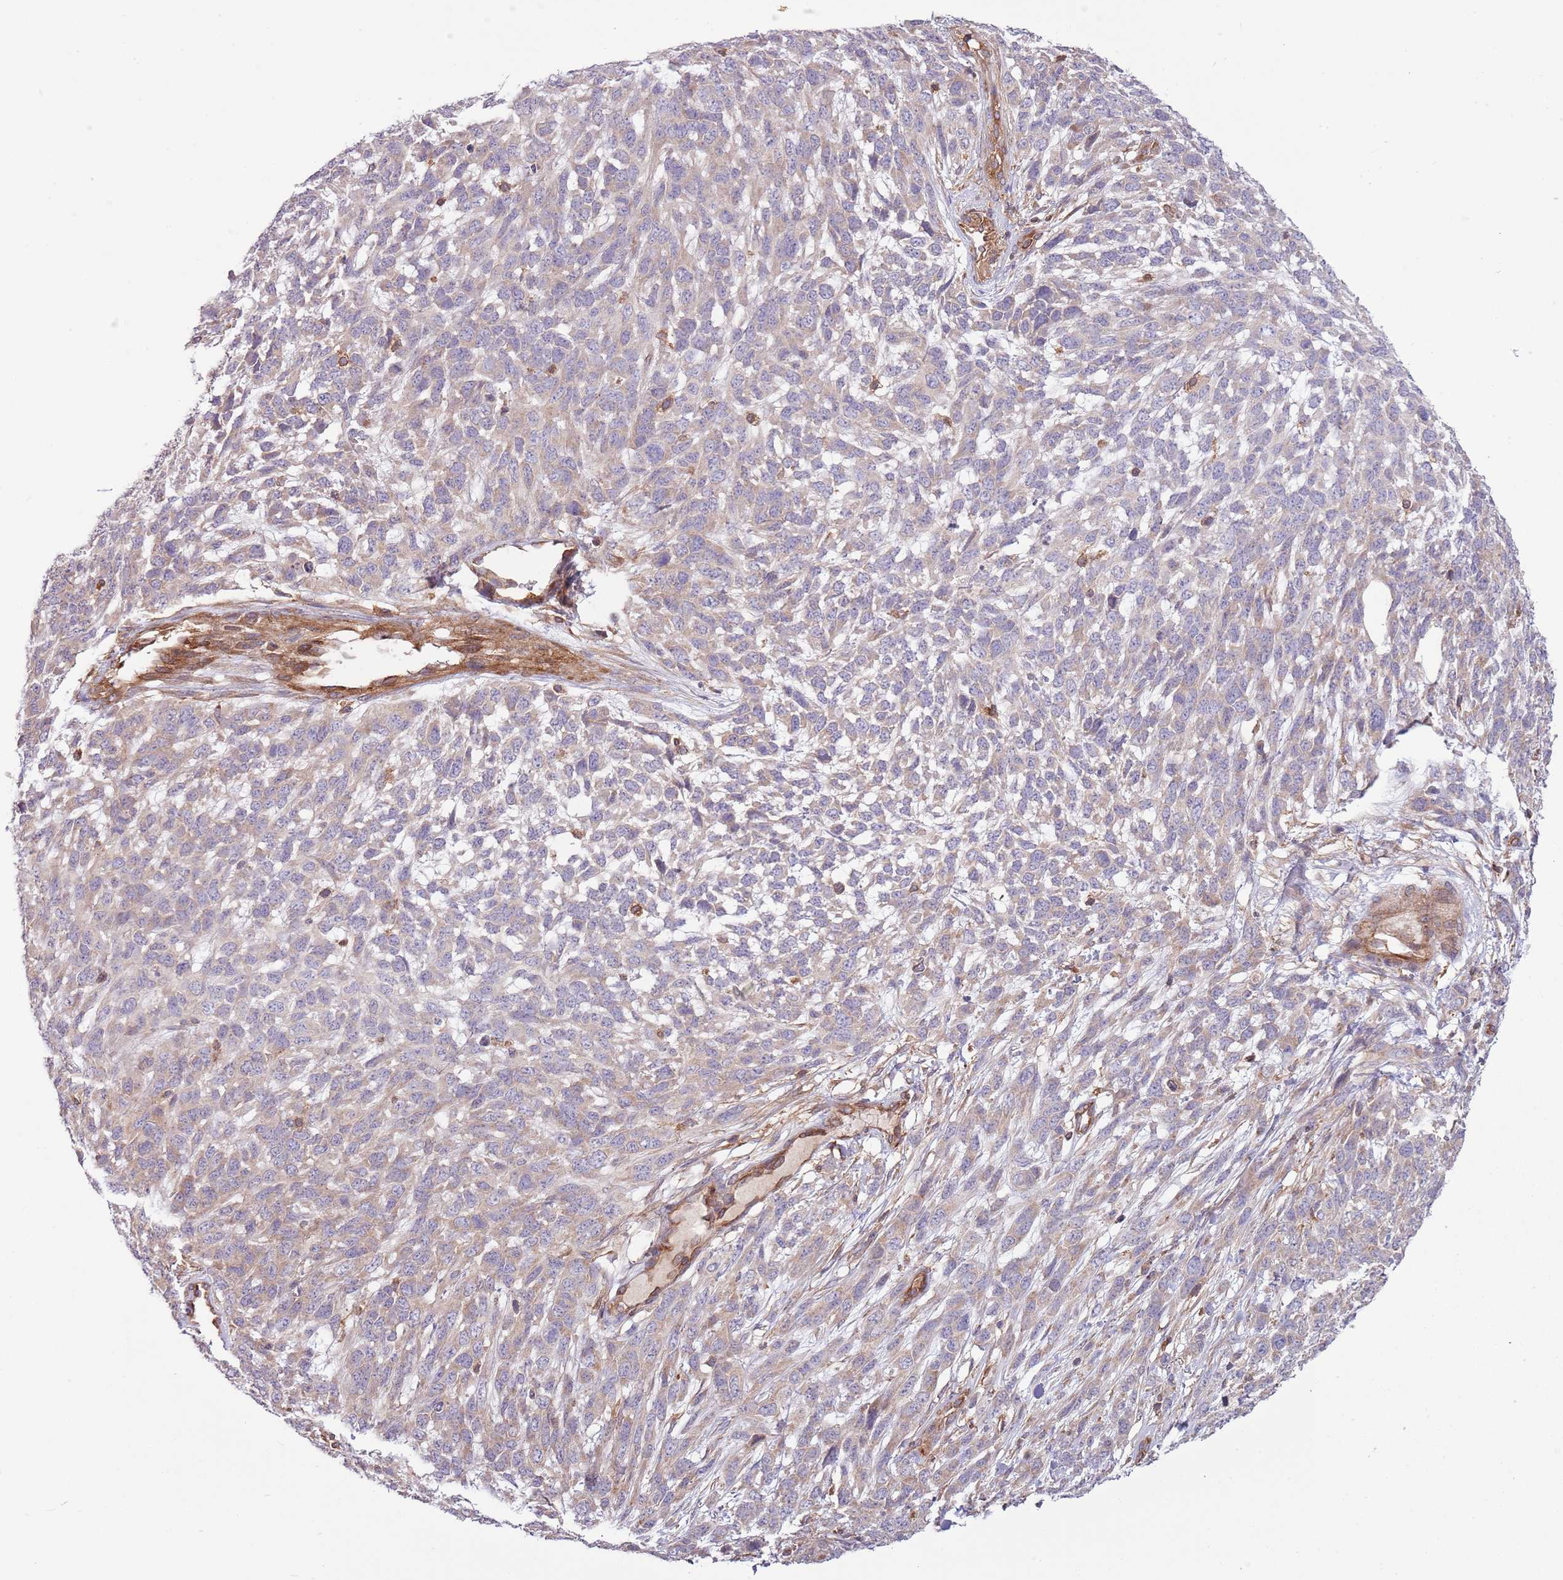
{"staining": {"intensity": "weak", "quantity": "25%-75%", "location": "cytoplasmic/membranous"}, "tissue": "melanoma", "cell_type": "Tumor cells", "image_type": "cancer", "snomed": [{"axis": "morphology", "description": "Normal morphology"}, {"axis": "morphology", "description": "Malignant melanoma, NOS"}, {"axis": "topography", "description": "Skin"}], "caption": "A low amount of weak cytoplasmic/membranous expression is appreciated in about 25%-75% of tumor cells in malignant melanoma tissue. (DAB (3,3'-diaminobenzidine) IHC, brown staining for protein, blue staining for nuclei).", "gene": "LPIN2", "patient": {"sex": "female", "age": 72}}